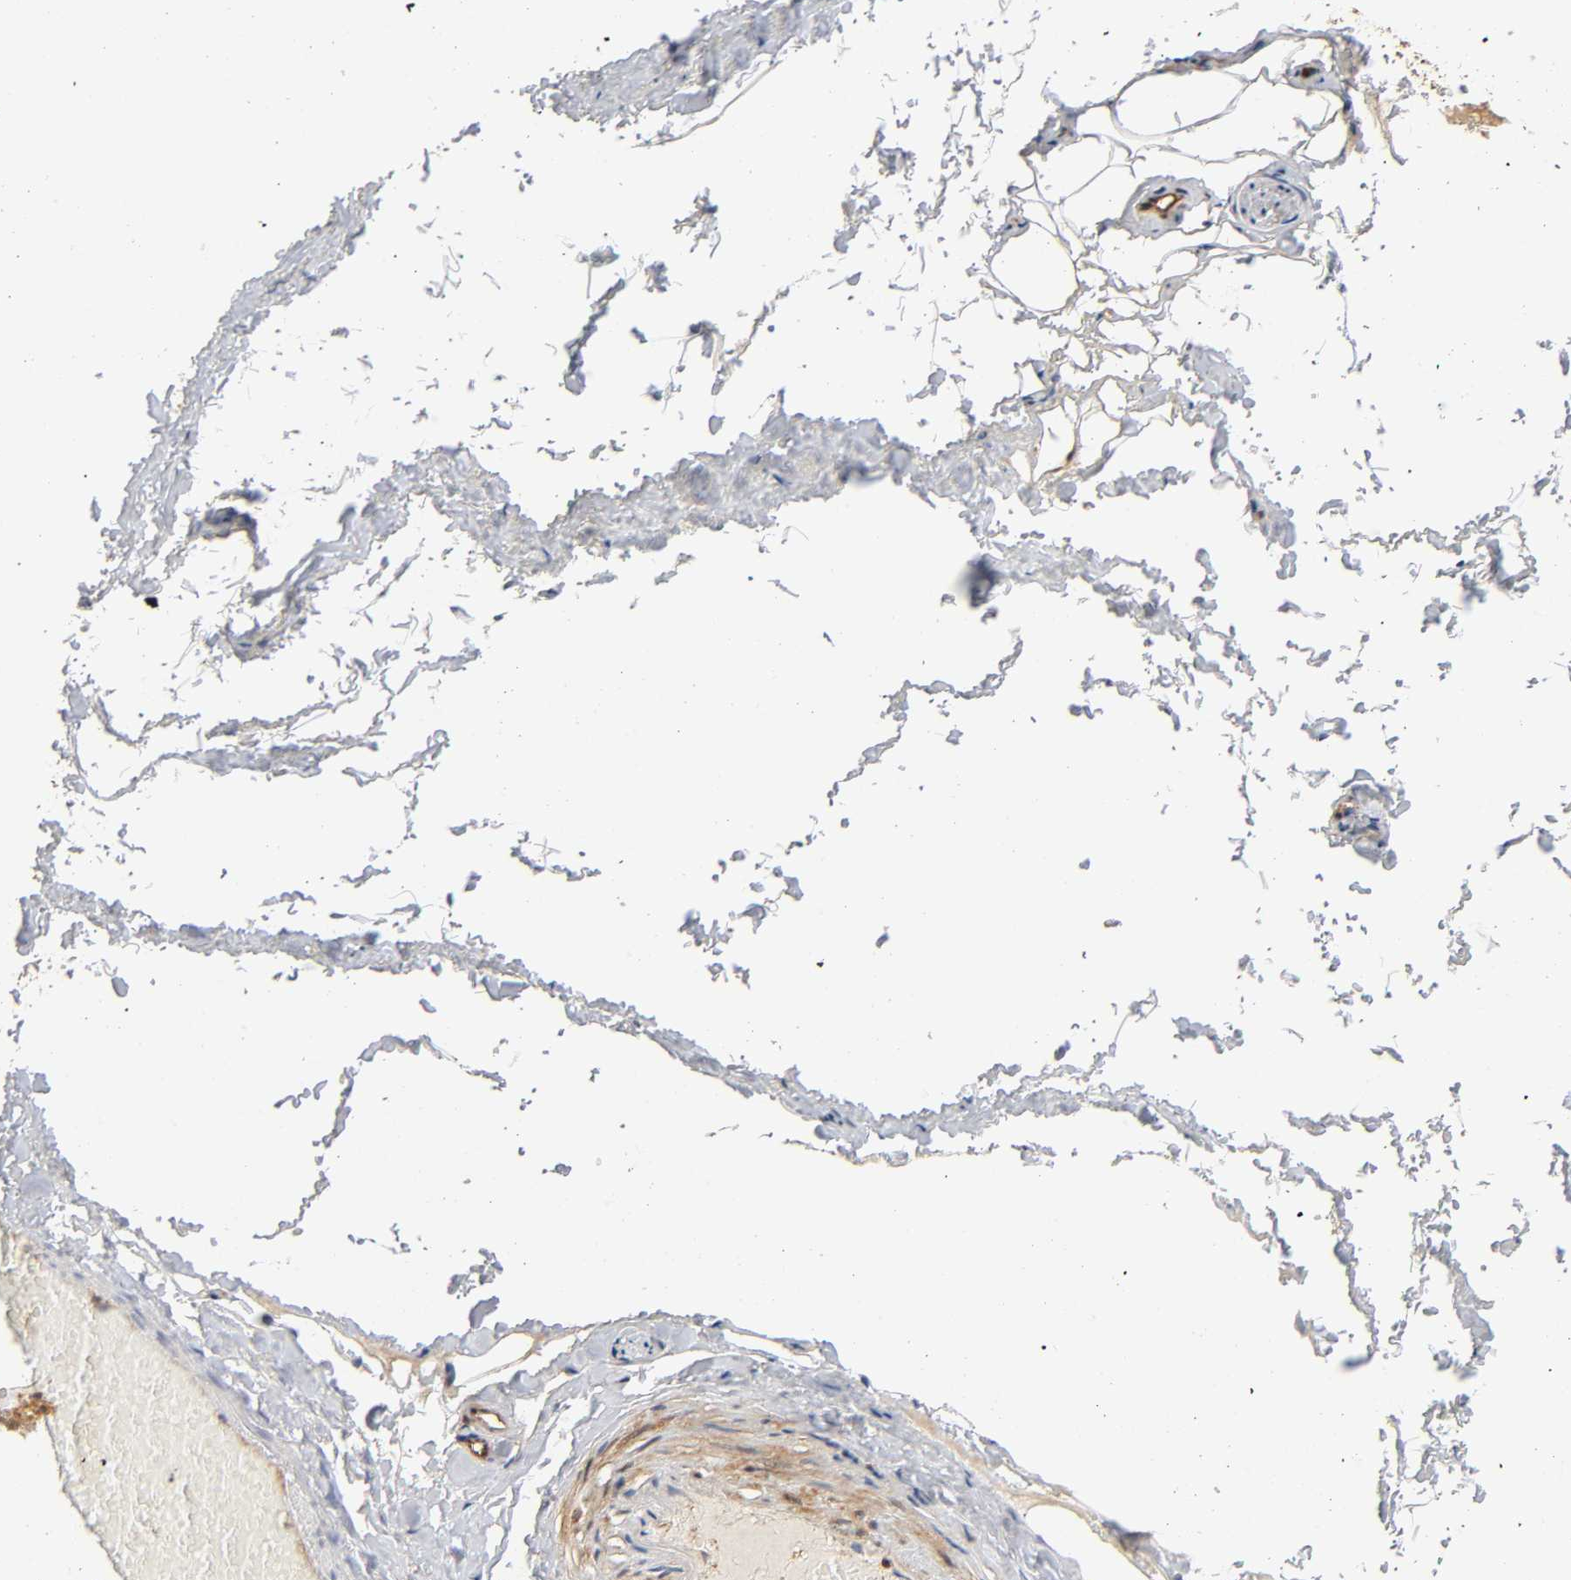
{"staining": {"intensity": "moderate", "quantity": ">75%", "location": "cytoplasmic/membranous,nuclear"}, "tissue": "adipose tissue", "cell_type": "Adipocytes", "image_type": "normal", "snomed": [{"axis": "morphology", "description": "Normal tissue, NOS"}, {"axis": "topography", "description": "Soft tissue"}, {"axis": "topography", "description": "Peripheral nerve tissue"}], "caption": "Protein positivity by immunohistochemistry exhibits moderate cytoplasmic/membranous,nuclear staining in about >75% of adipocytes in benign adipose tissue.", "gene": "IQCJ", "patient": {"sex": "female", "age": 68}}